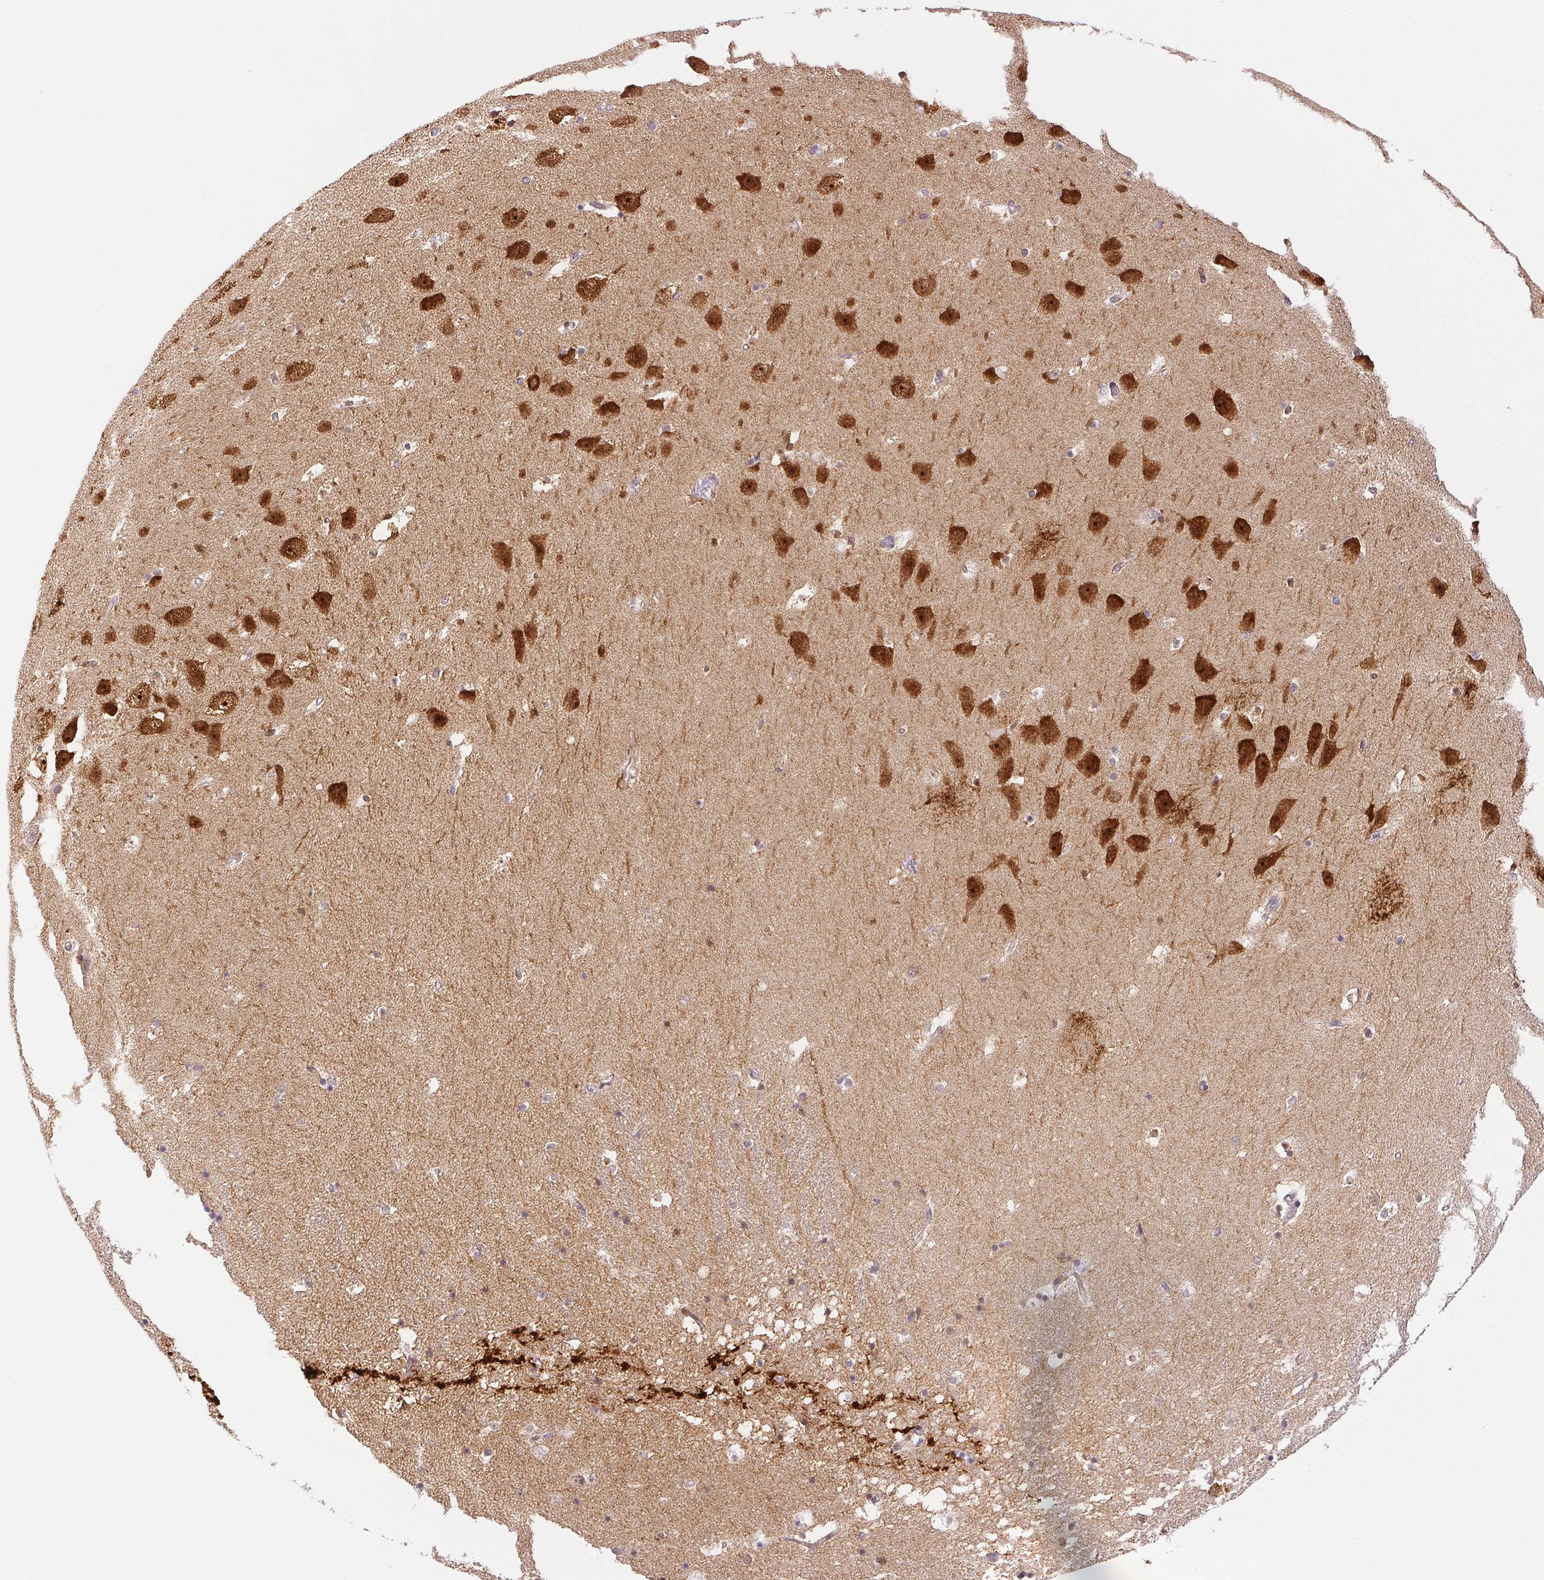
{"staining": {"intensity": "negative", "quantity": "none", "location": "none"}, "tissue": "hippocampus", "cell_type": "Glial cells", "image_type": "normal", "snomed": [{"axis": "morphology", "description": "Normal tissue, NOS"}, {"axis": "topography", "description": "Hippocampus"}], "caption": "Benign hippocampus was stained to show a protein in brown. There is no significant staining in glial cells. Brightfield microscopy of immunohistochemistry stained with DAB (brown) and hematoxylin (blue), captured at high magnification.", "gene": "PLCB1", "patient": {"sex": "male", "age": 58}}